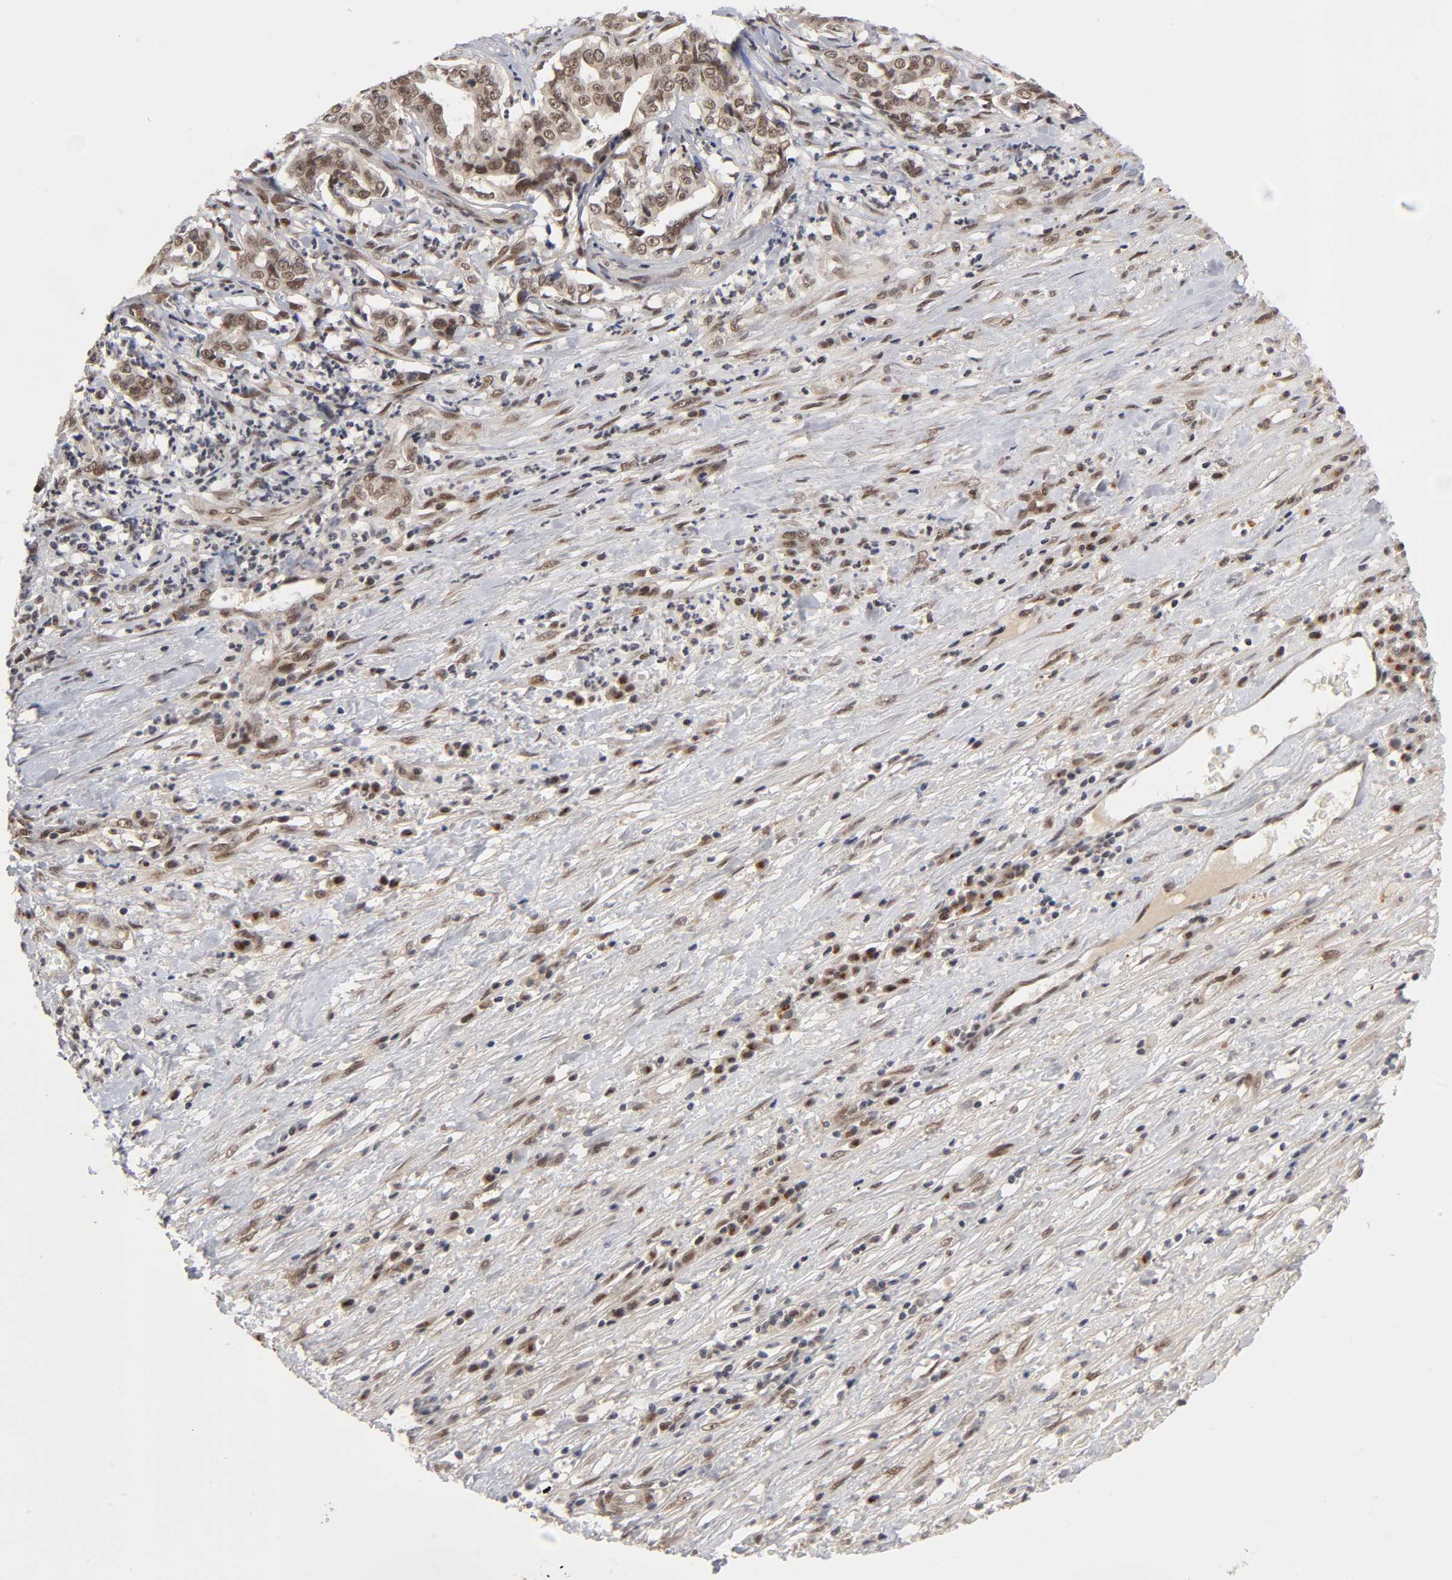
{"staining": {"intensity": "strong", "quantity": ">75%", "location": "cytoplasmic/membranous,nuclear"}, "tissue": "liver cancer", "cell_type": "Tumor cells", "image_type": "cancer", "snomed": [{"axis": "morphology", "description": "Cholangiocarcinoma"}, {"axis": "topography", "description": "Liver"}], "caption": "Immunohistochemistry staining of liver cancer, which demonstrates high levels of strong cytoplasmic/membranous and nuclear staining in approximately >75% of tumor cells indicating strong cytoplasmic/membranous and nuclear protein staining. The staining was performed using DAB (3,3'-diaminobenzidine) (brown) for protein detection and nuclei were counterstained in hematoxylin (blue).", "gene": "EP300", "patient": {"sex": "female", "age": 61}}